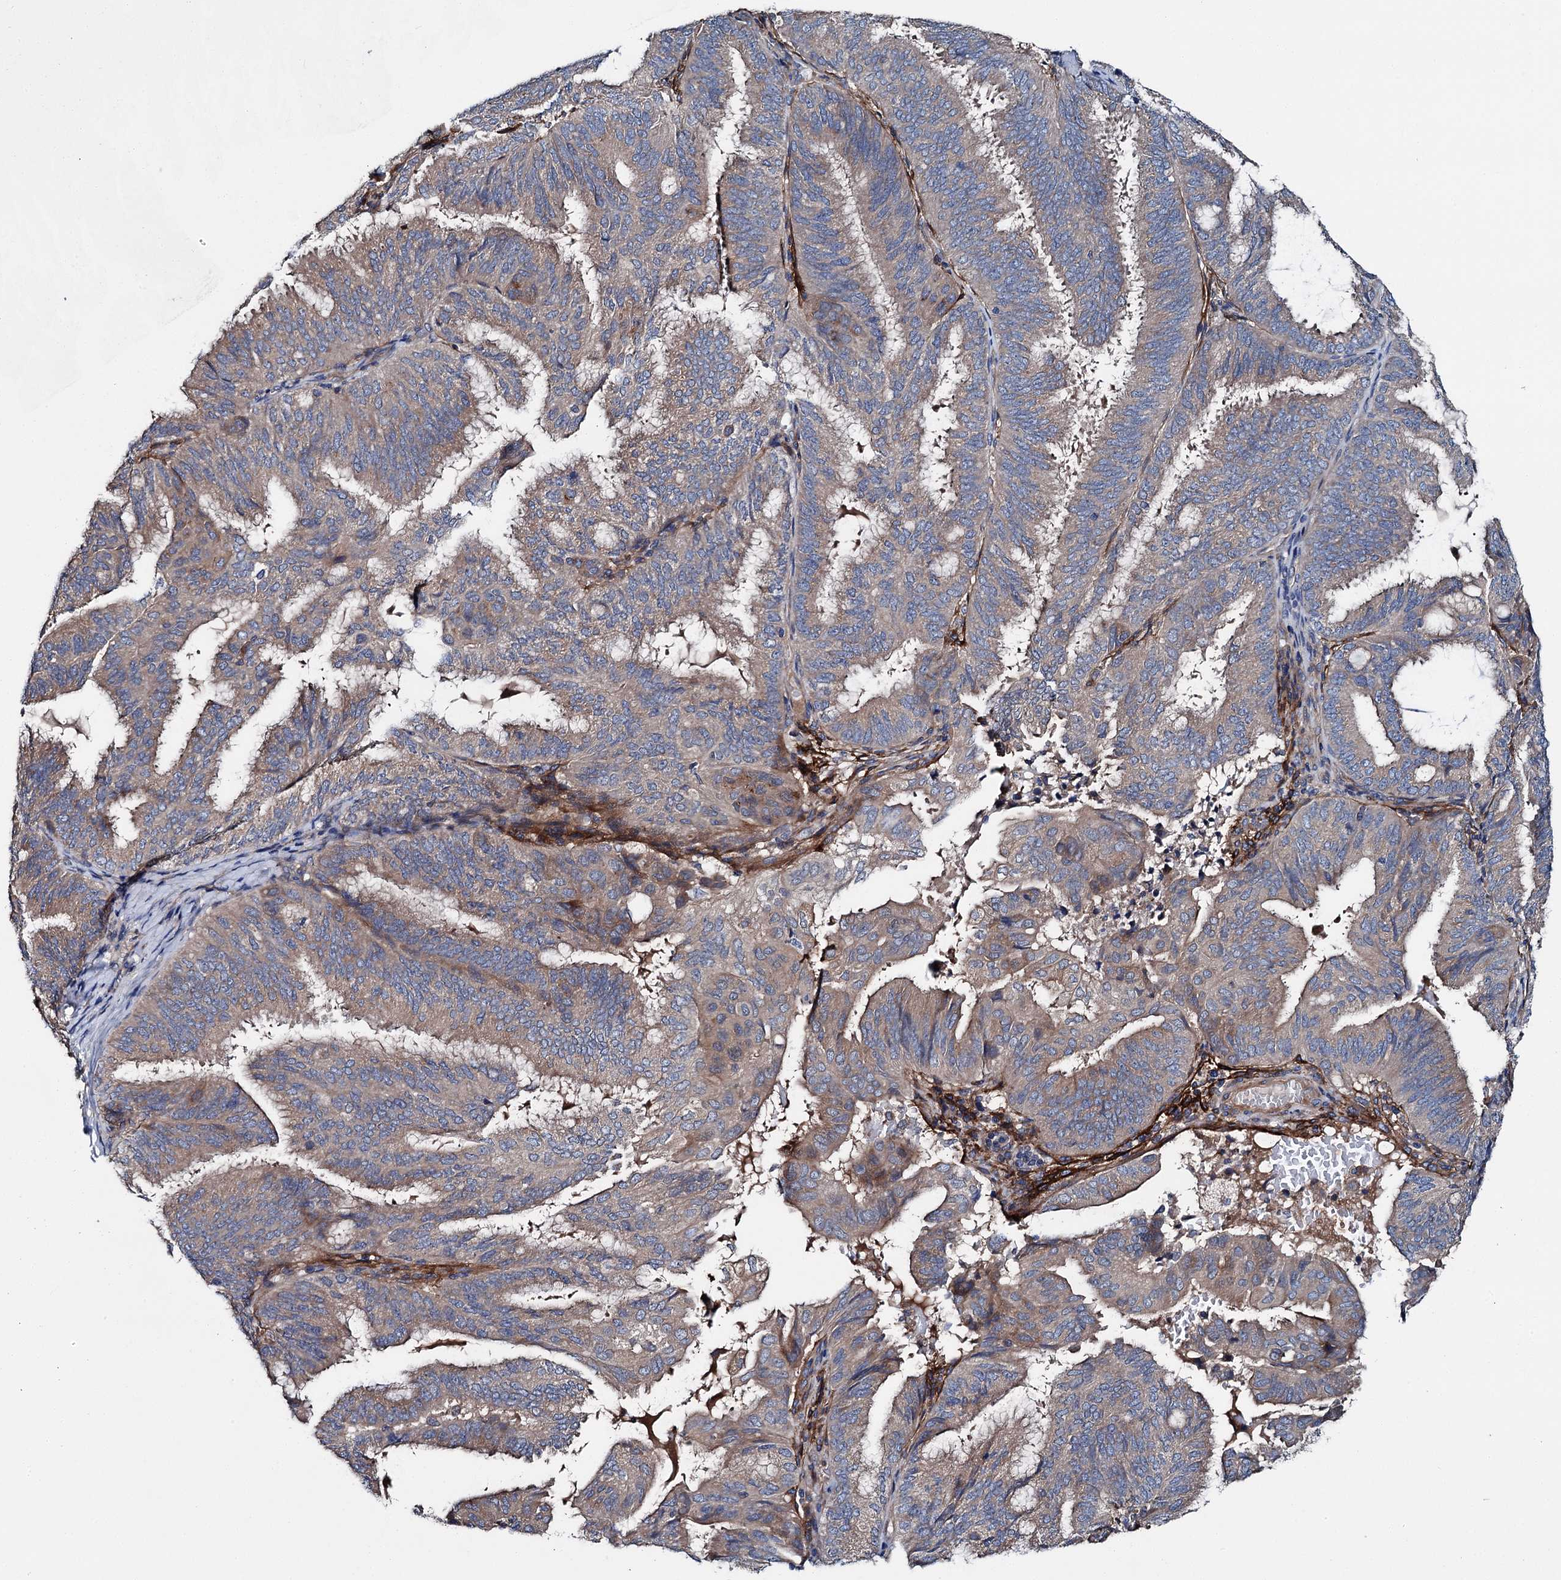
{"staining": {"intensity": "moderate", "quantity": "25%-75%", "location": "cytoplasmic/membranous"}, "tissue": "endometrial cancer", "cell_type": "Tumor cells", "image_type": "cancer", "snomed": [{"axis": "morphology", "description": "Adenocarcinoma, NOS"}, {"axis": "topography", "description": "Endometrium"}], "caption": "Endometrial adenocarcinoma stained with a protein marker displays moderate staining in tumor cells.", "gene": "SLC22A25", "patient": {"sex": "female", "age": 49}}